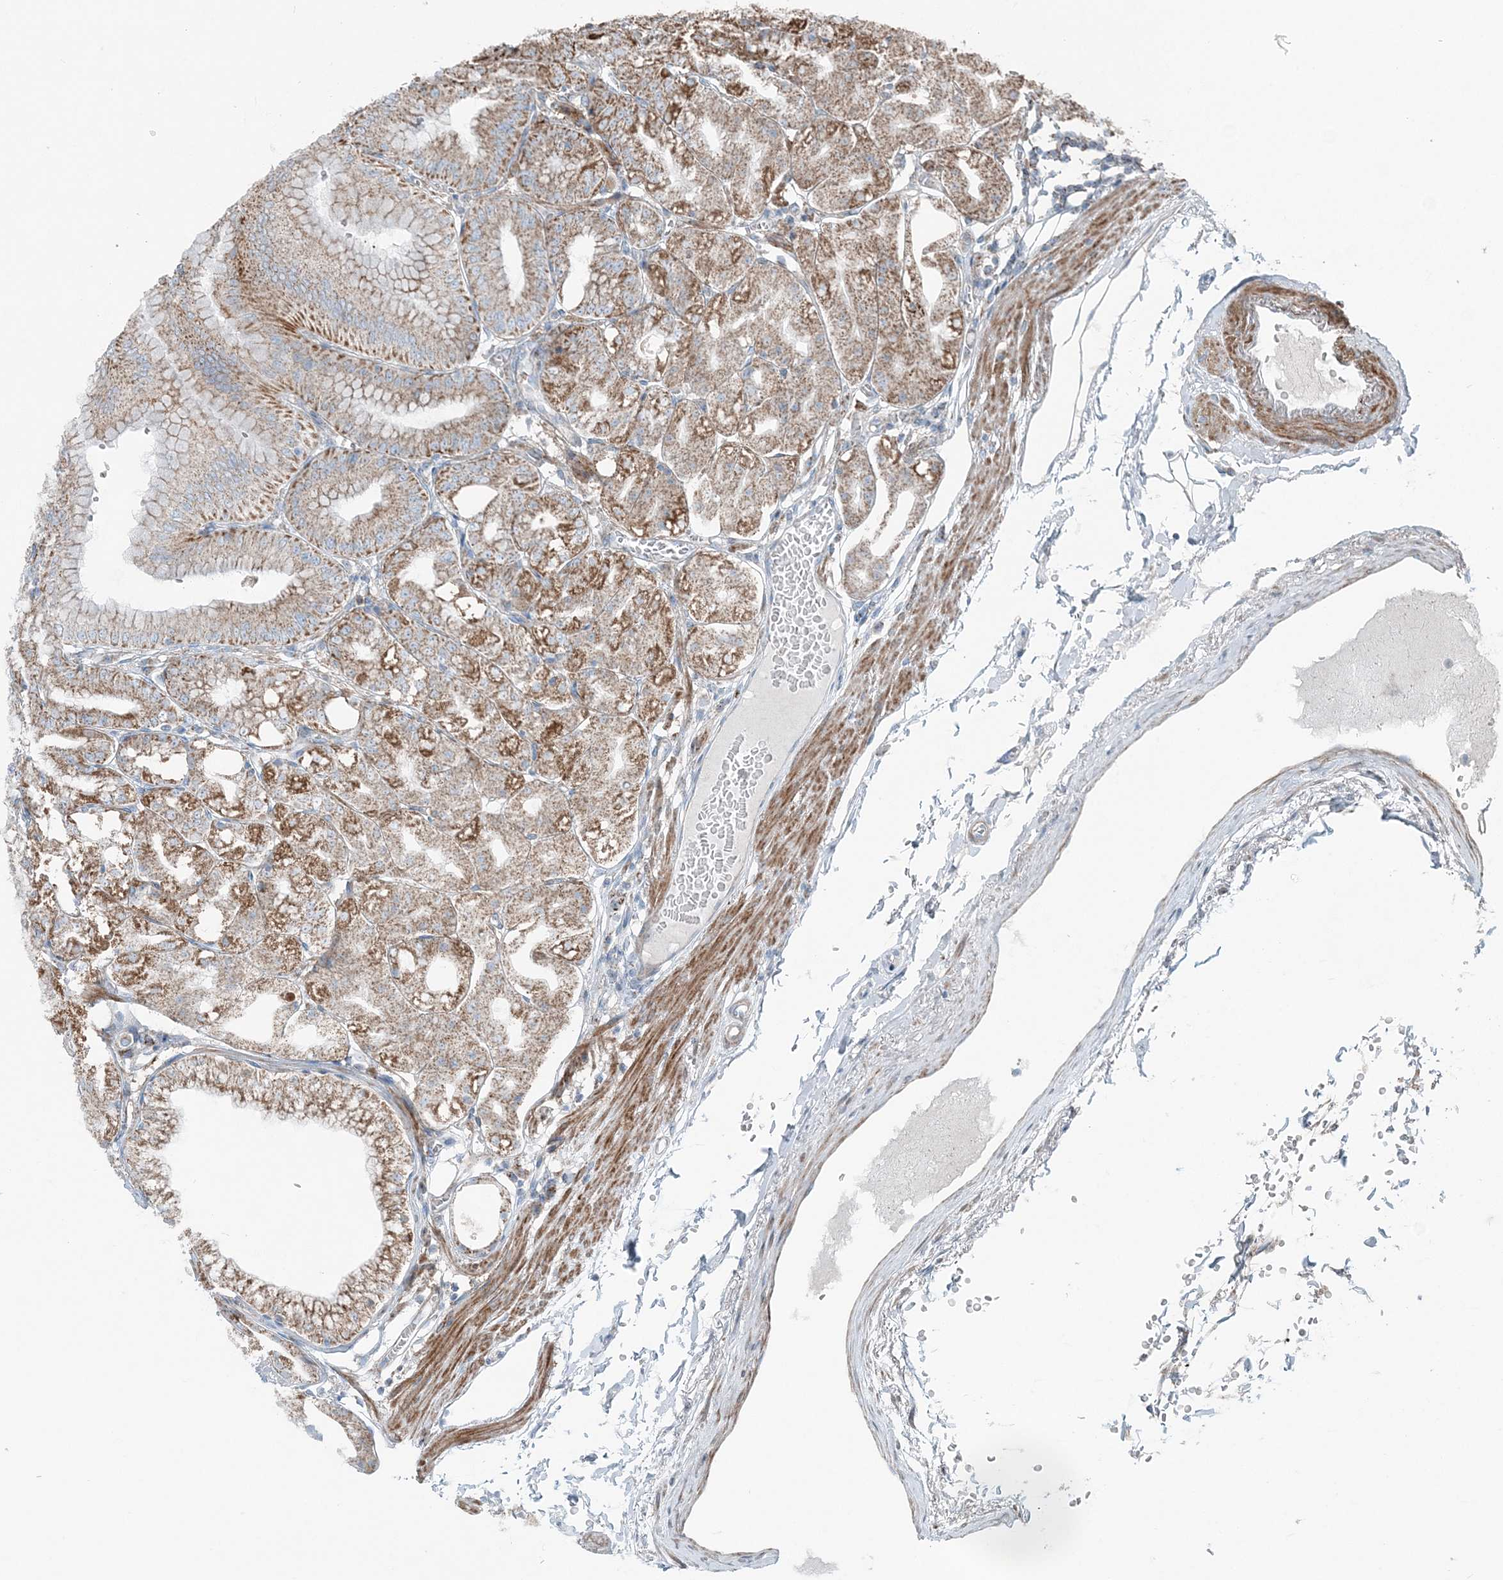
{"staining": {"intensity": "strong", "quantity": "25%-75%", "location": "cytoplasmic/membranous"}, "tissue": "stomach", "cell_type": "Glandular cells", "image_type": "normal", "snomed": [{"axis": "morphology", "description": "Normal tissue, NOS"}, {"axis": "topography", "description": "Stomach, lower"}], "caption": "Benign stomach was stained to show a protein in brown. There is high levels of strong cytoplasmic/membranous positivity in about 25%-75% of glandular cells. The protein of interest is shown in brown color, while the nuclei are stained blue.", "gene": "INTU", "patient": {"sex": "male", "age": 71}}